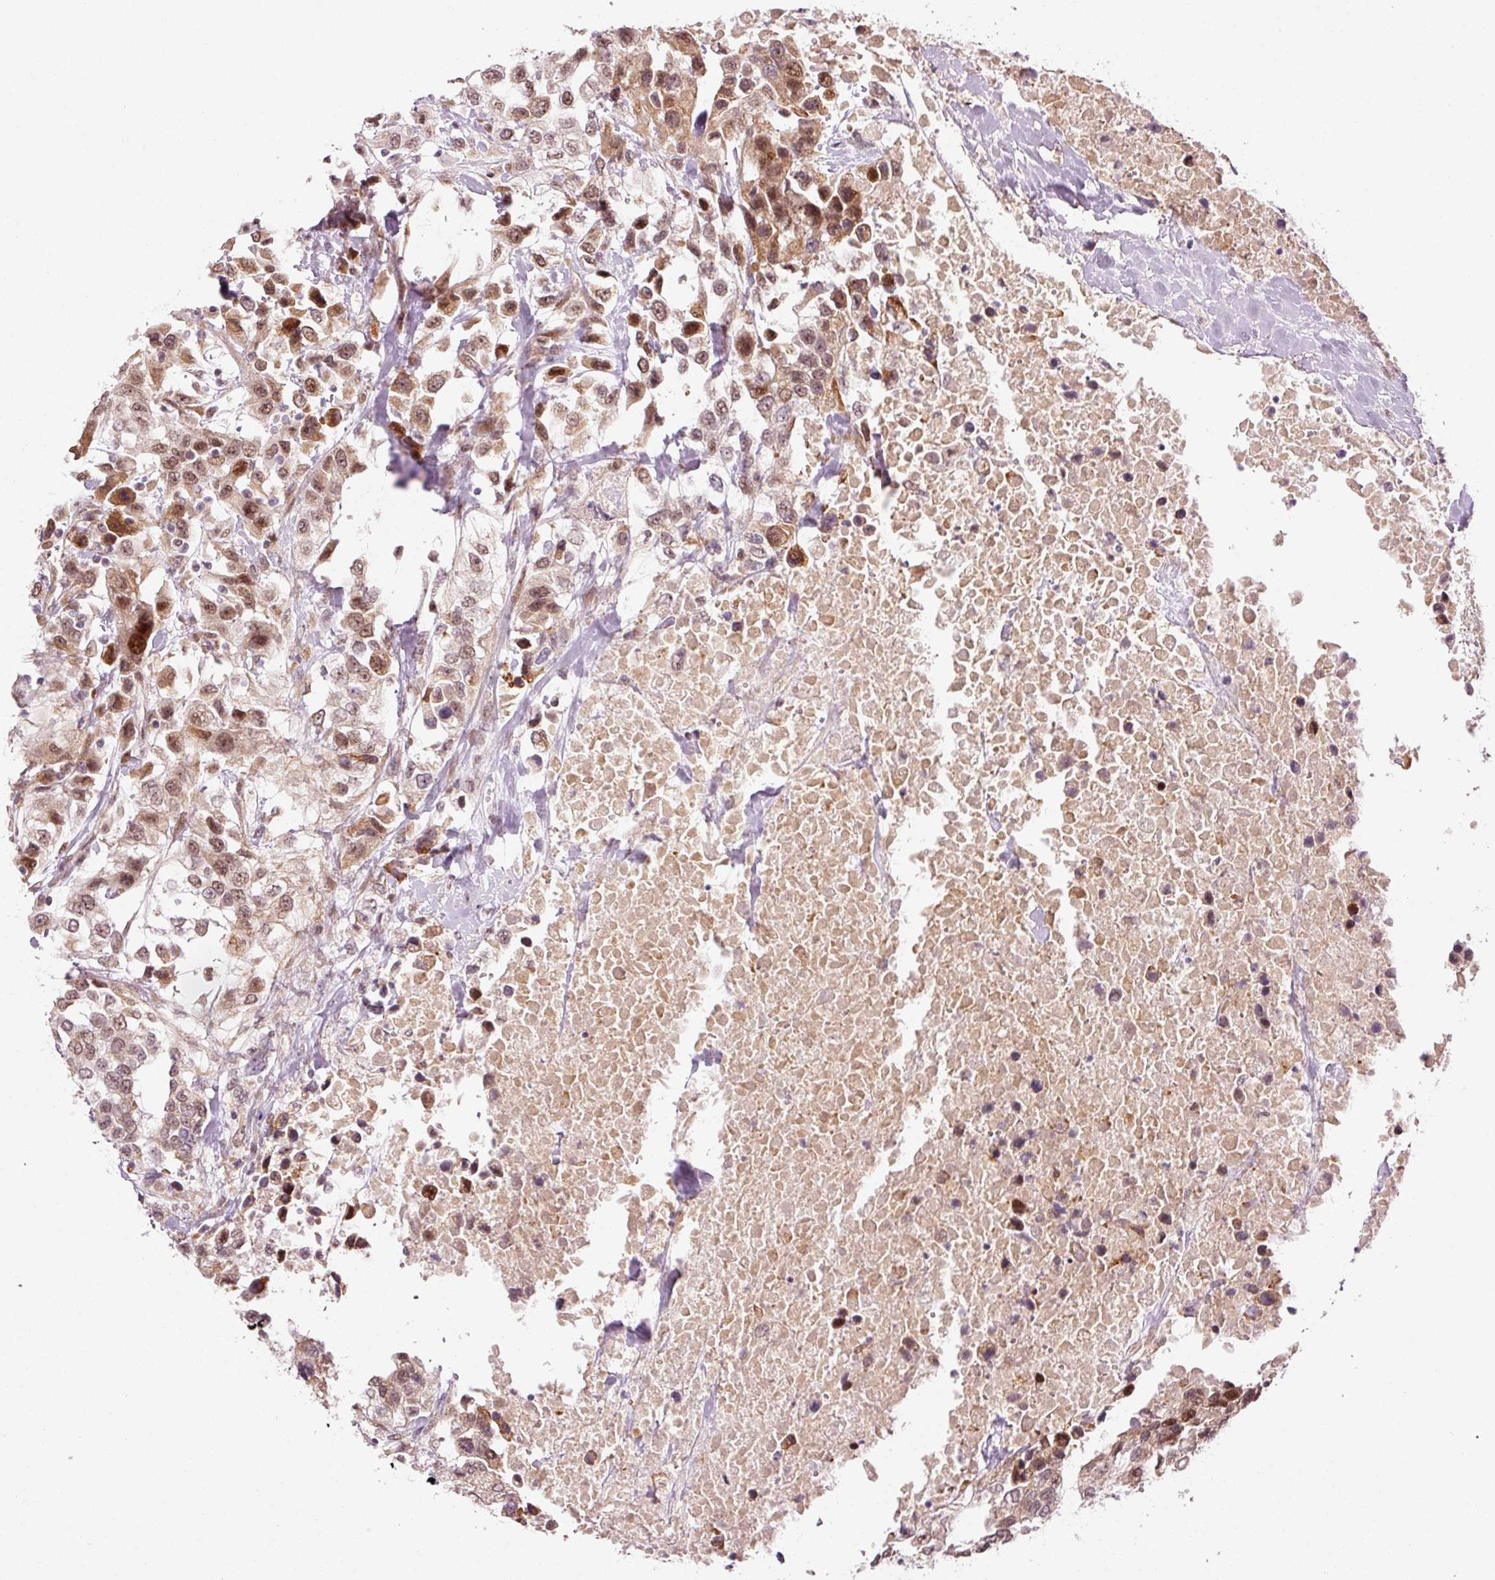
{"staining": {"intensity": "moderate", "quantity": ">75%", "location": "nuclear"}, "tissue": "urothelial cancer", "cell_type": "Tumor cells", "image_type": "cancer", "snomed": [{"axis": "morphology", "description": "Urothelial carcinoma, High grade"}, {"axis": "topography", "description": "Urinary bladder"}], "caption": "High-power microscopy captured an immunohistochemistry (IHC) photomicrograph of urothelial cancer, revealing moderate nuclear positivity in approximately >75% of tumor cells. (Stains: DAB (3,3'-diaminobenzidine) in brown, nuclei in blue, Microscopy: brightfield microscopy at high magnification).", "gene": "ANKRD20A1", "patient": {"sex": "female", "age": 80}}